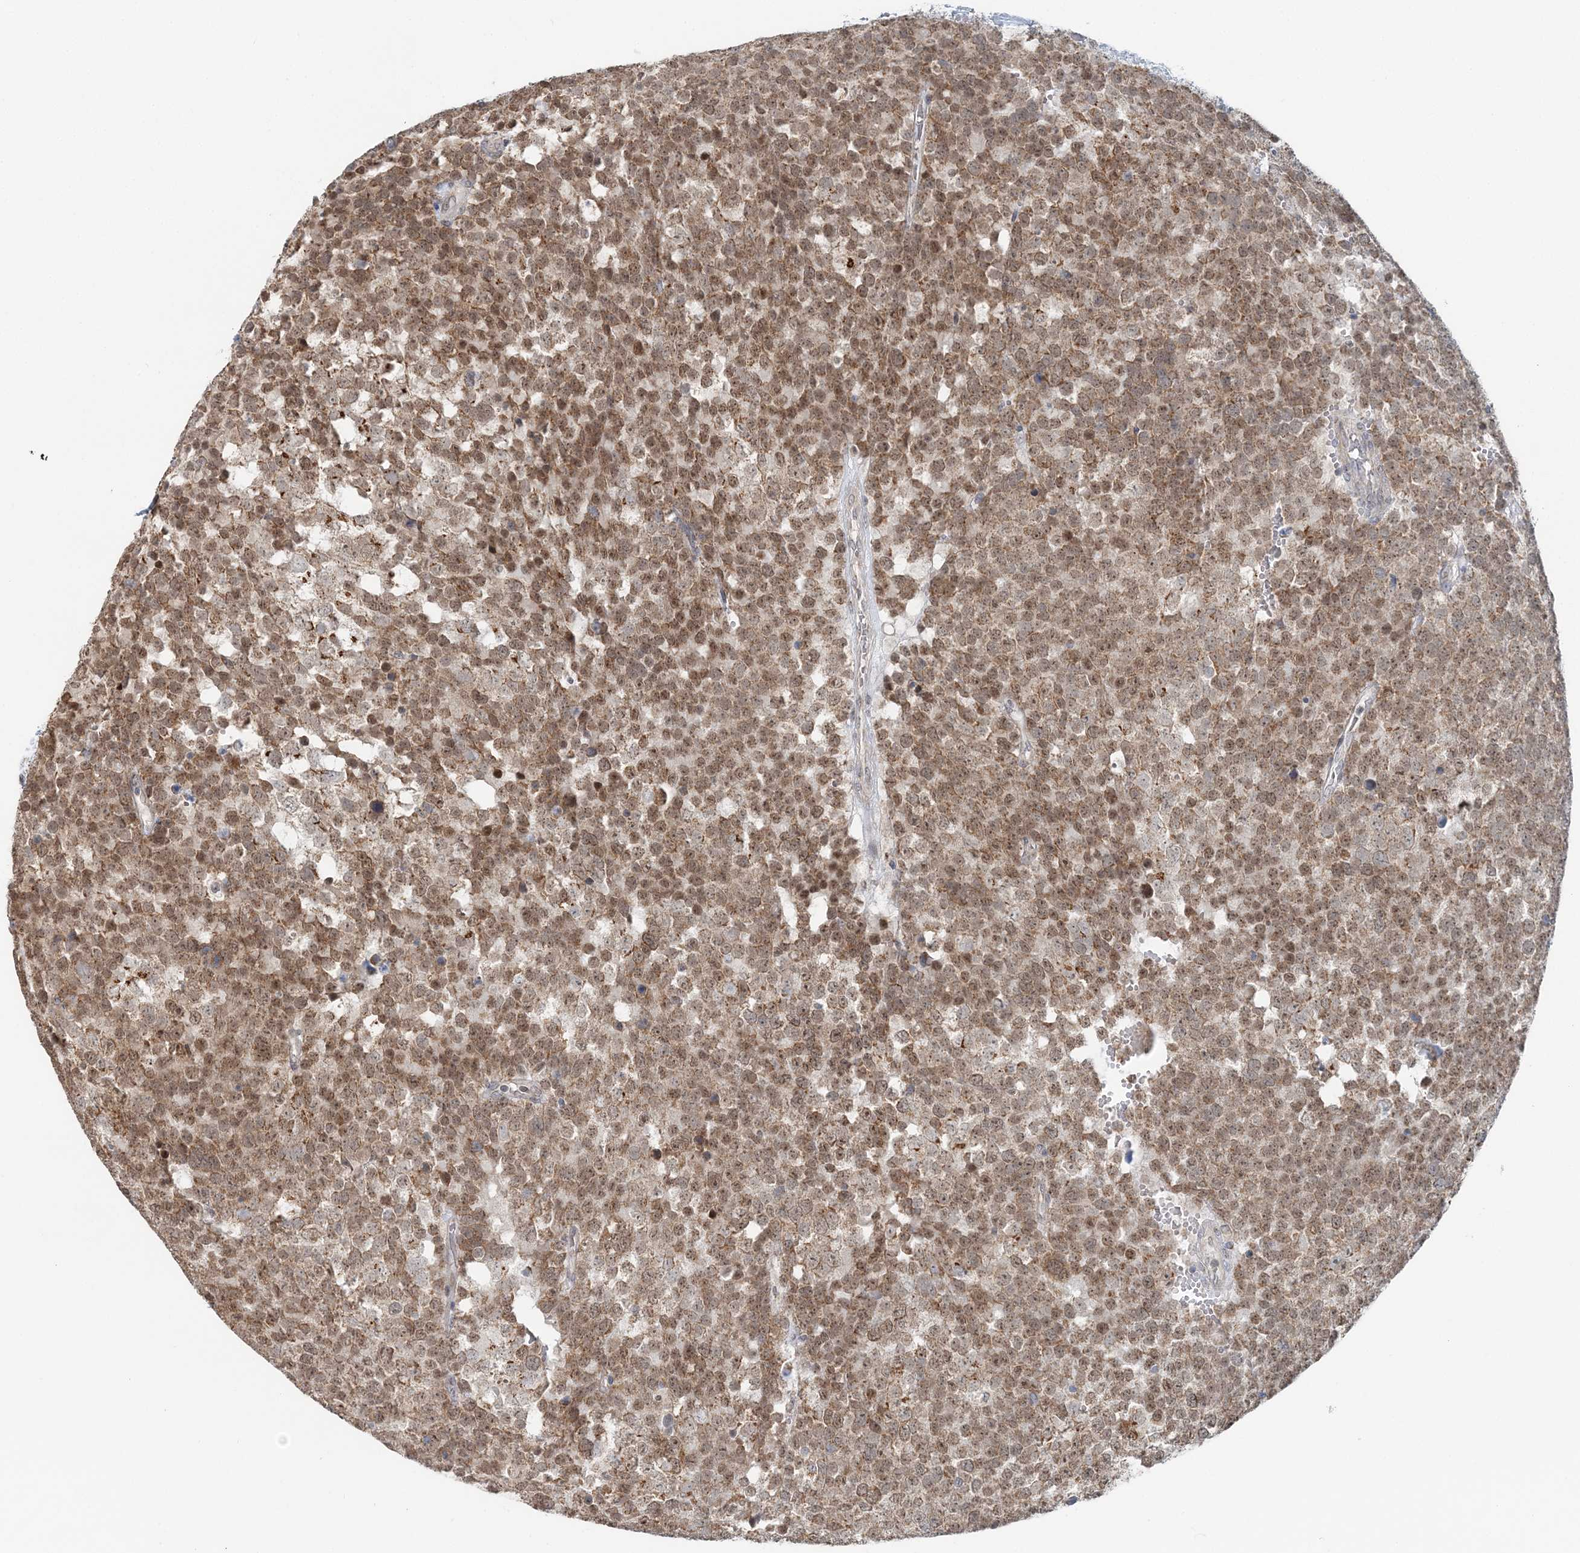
{"staining": {"intensity": "moderate", "quantity": ">75%", "location": "cytoplasmic/membranous,nuclear"}, "tissue": "testis cancer", "cell_type": "Tumor cells", "image_type": "cancer", "snomed": [{"axis": "morphology", "description": "Seminoma, NOS"}, {"axis": "topography", "description": "Testis"}], "caption": "DAB immunohistochemical staining of seminoma (testis) displays moderate cytoplasmic/membranous and nuclear protein positivity in approximately >75% of tumor cells.", "gene": "RNF150", "patient": {"sex": "male", "age": 71}}